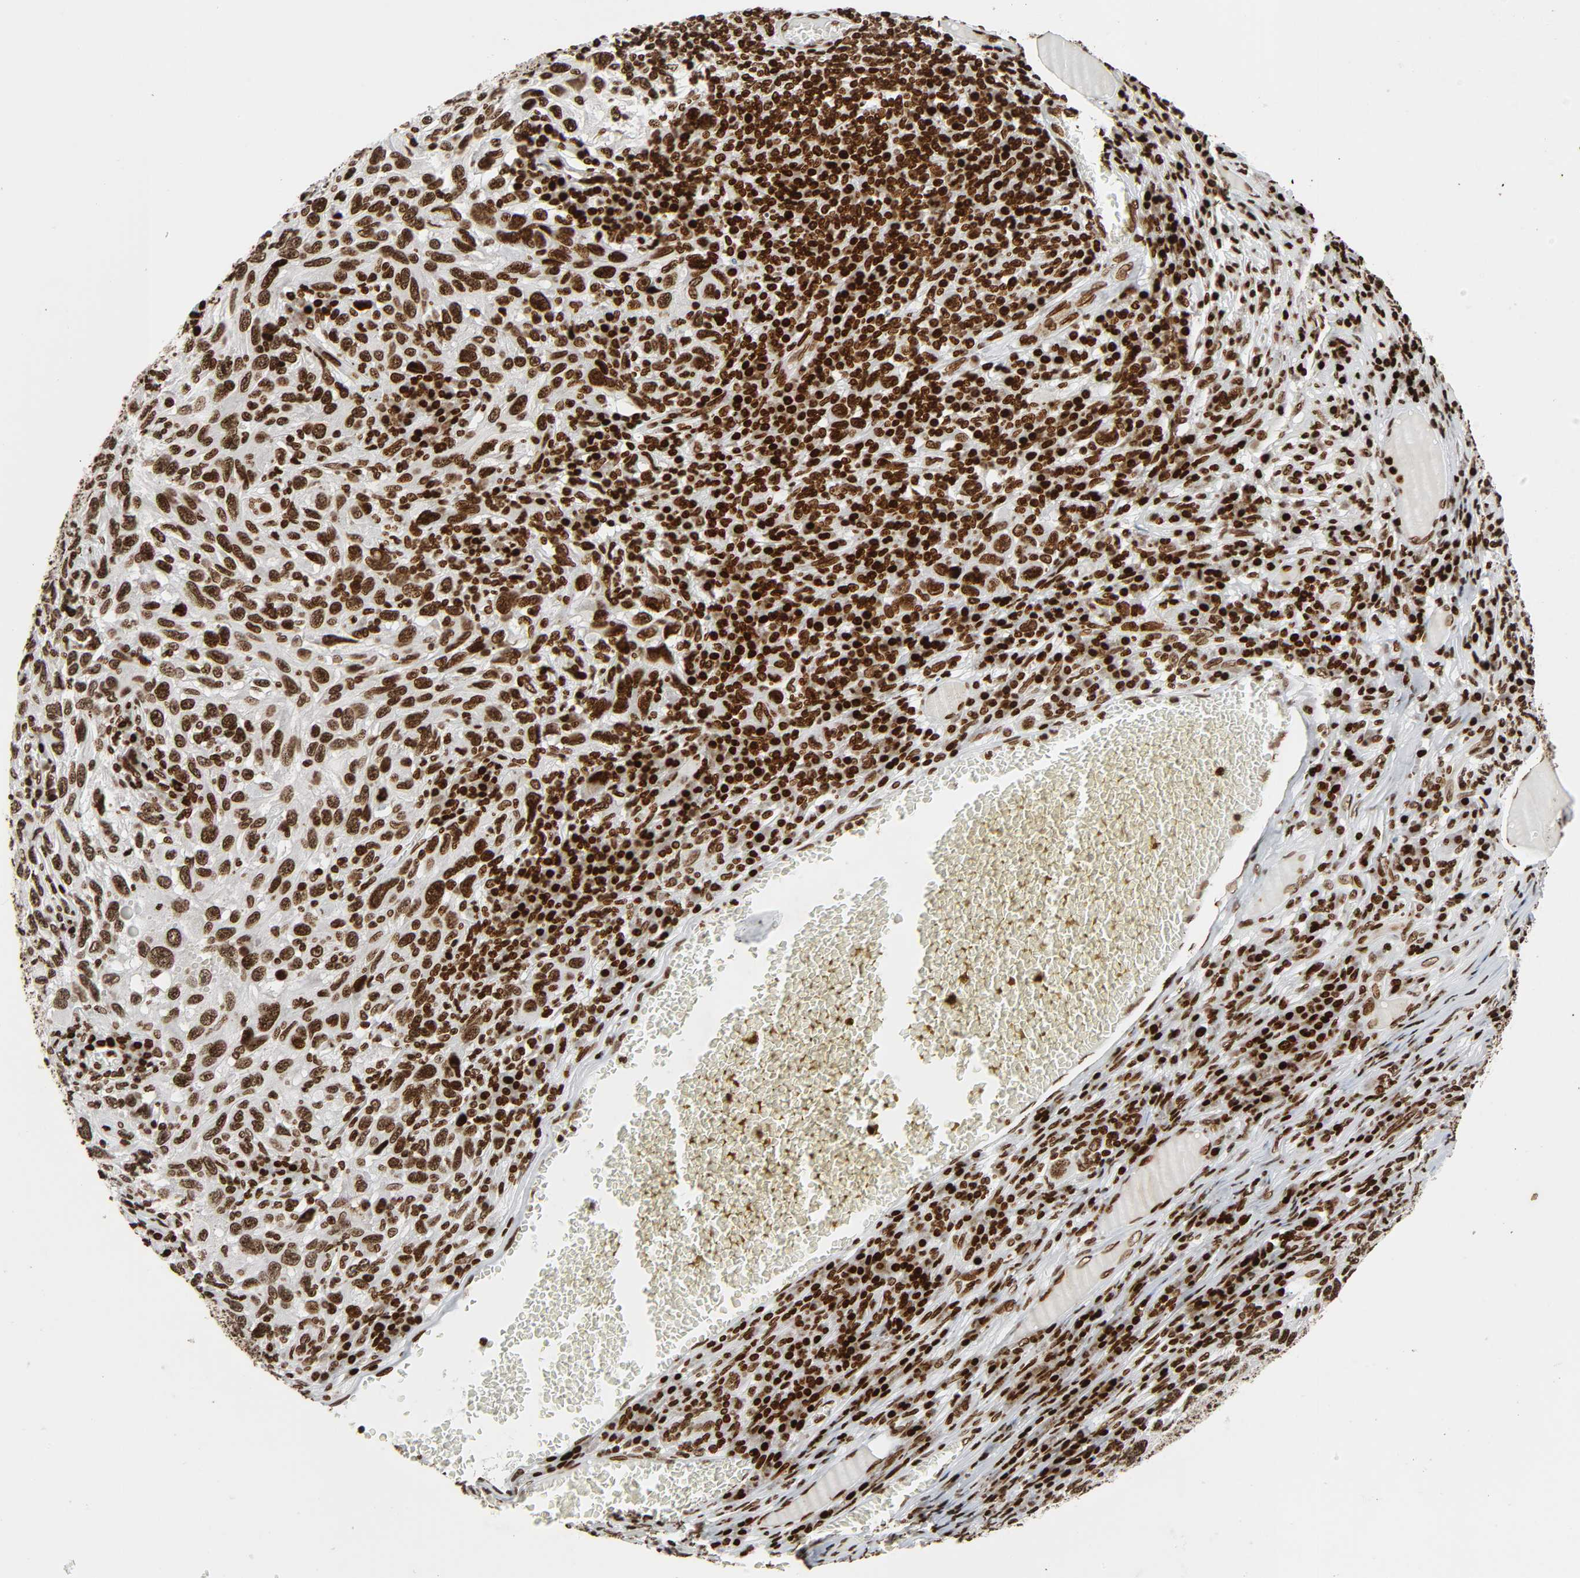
{"staining": {"intensity": "strong", "quantity": ">75%", "location": "nuclear"}, "tissue": "melanoma", "cell_type": "Tumor cells", "image_type": "cancer", "snomed": [{"axis": "morphology", "description": "Malignant melanoma, NOS"}, {"axis": "topography", "description": "Skin"}], "caption": "Protein expression analysis of melanoma displays strong nuclear staining in approximately >75% of tumor cells.", "gene": "RXRA", "patient": {"sex": "male", "age": 53}}